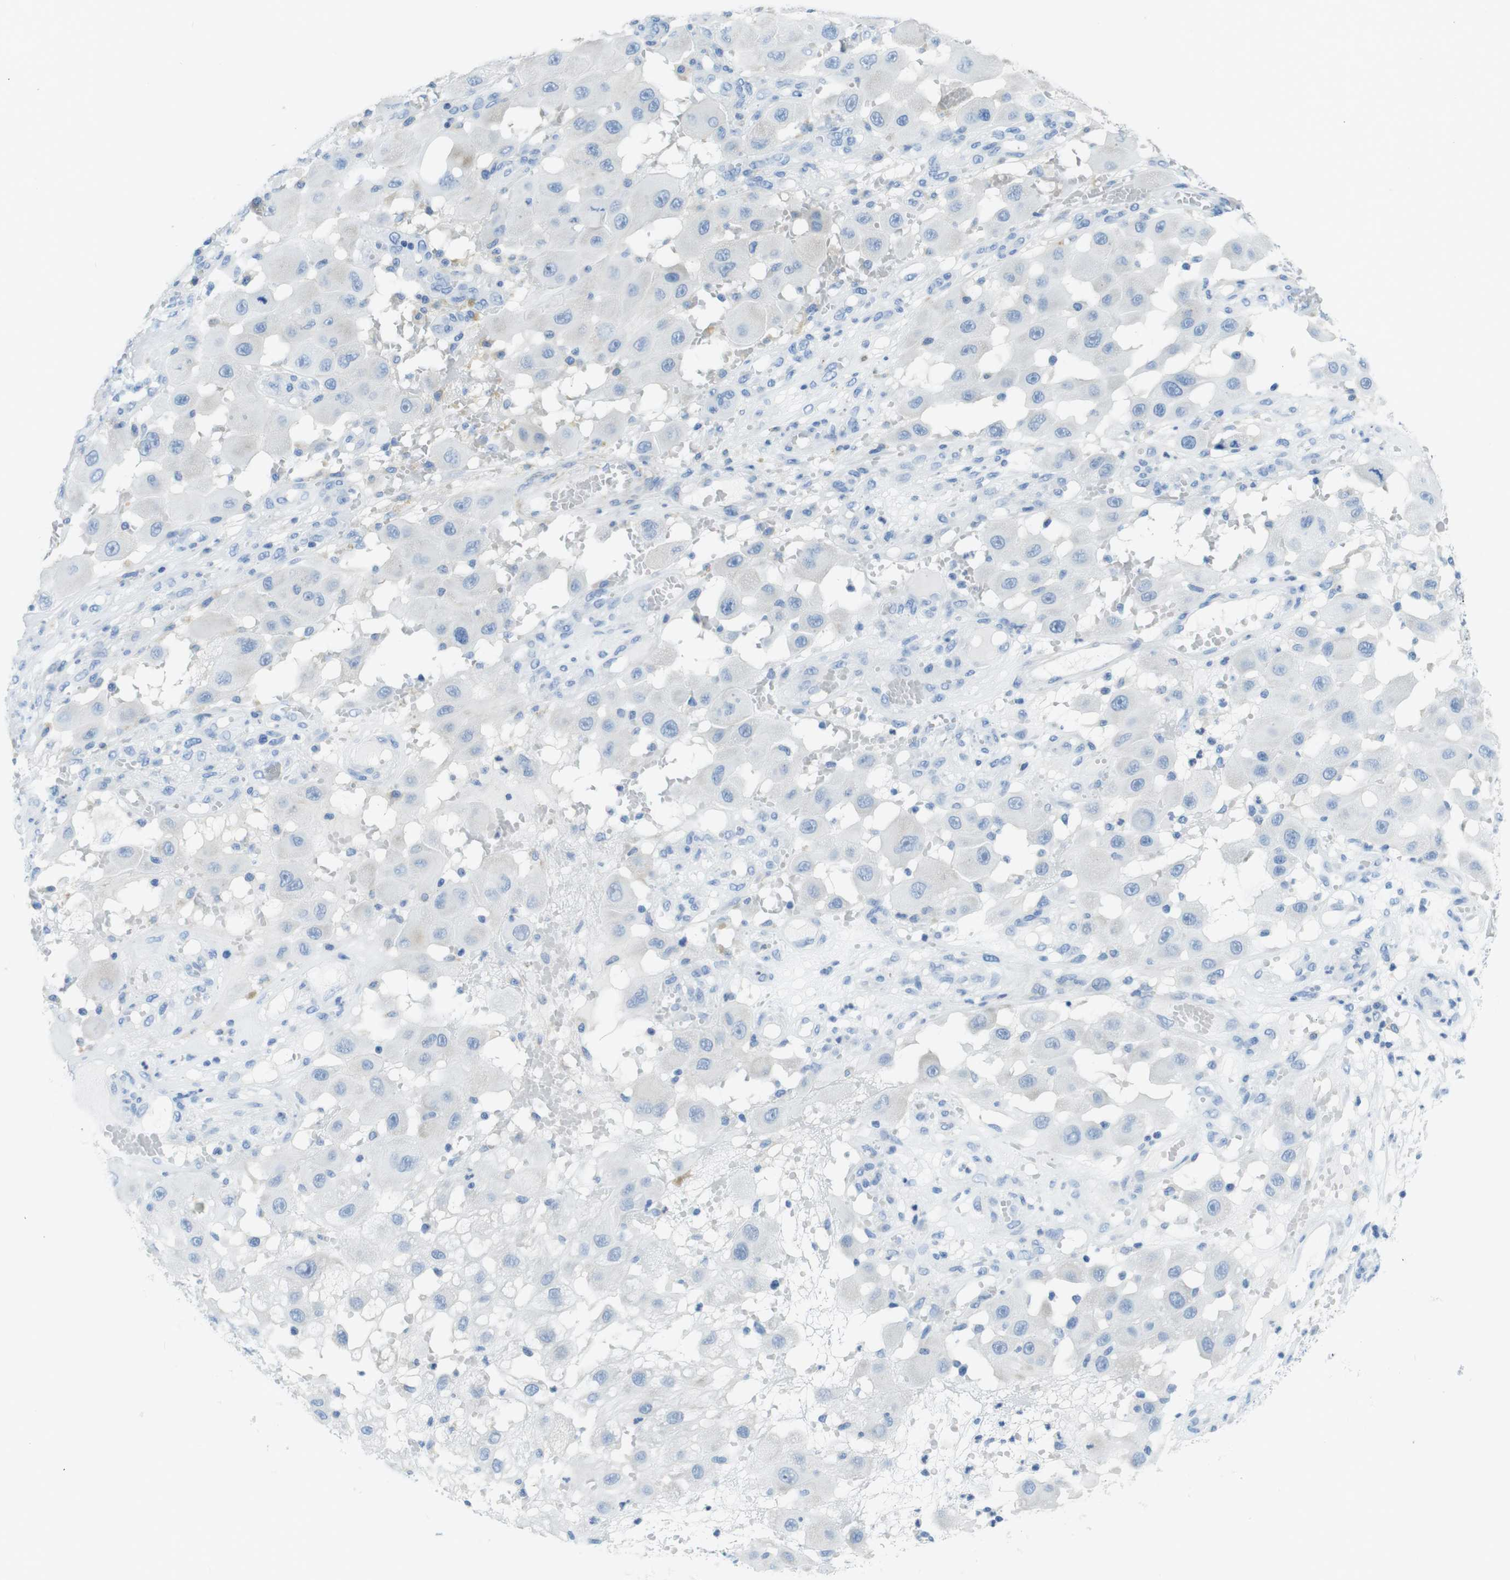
{"staining": {"intensity": "negative", "quantity": "none", "location": "none"}, "tissue": "melanoma", "cell_type": "Tumor cells", "image_type": "cancer", "snomed": [{"axis": "morphology", "description": "Malignant melanoma, NOS"}, {"axis": "topography", "description": "Skin"}], "caption": "The micrograph reveals no significant positivity in tumor cells of melanoma. (DAB immunohistochemistry (IHC), high magnification).", "gene": "ASIC5", "patient": {"sex": "female", "age": 81}}